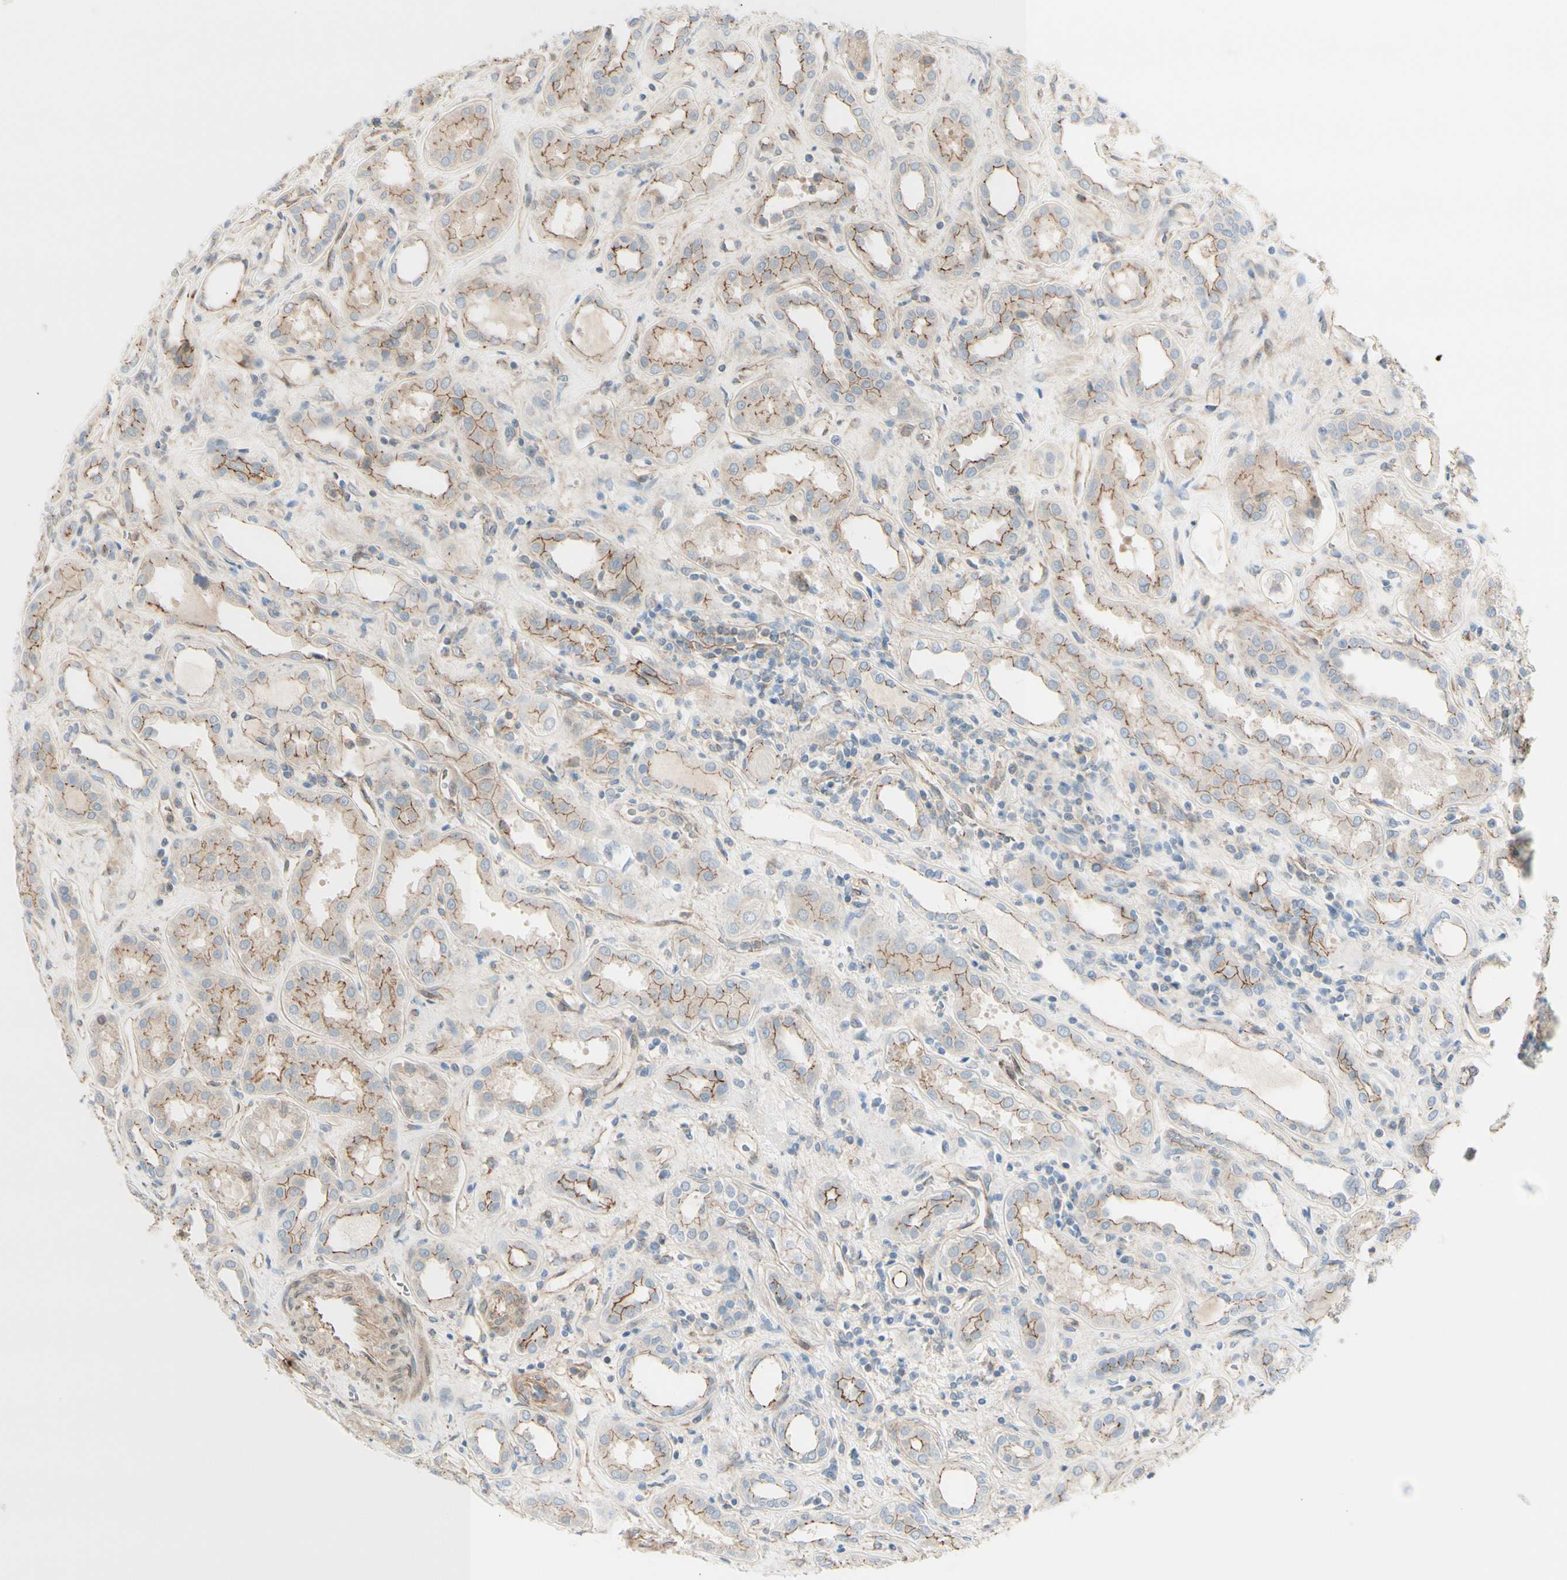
{"staining": {"intensity": "moderate", "quantity": ">75%", "location": "cytoplasmic/membranous"}, "tissue": "kidney", "cell_type": "Cells in glomeruli", "image_type": "normal", "snomed": [{"axis": "morphology", "description": "Normal tissue, NOS"}, {"axis": "topography", "description": "Kidney"}], "caption": "Benign kidney shows moderate cytoplasmic/membranous staining in about >75% of cells in glomeruli.", "gene": "TJP1", "patient": {"sex": "male", "age": 59}}